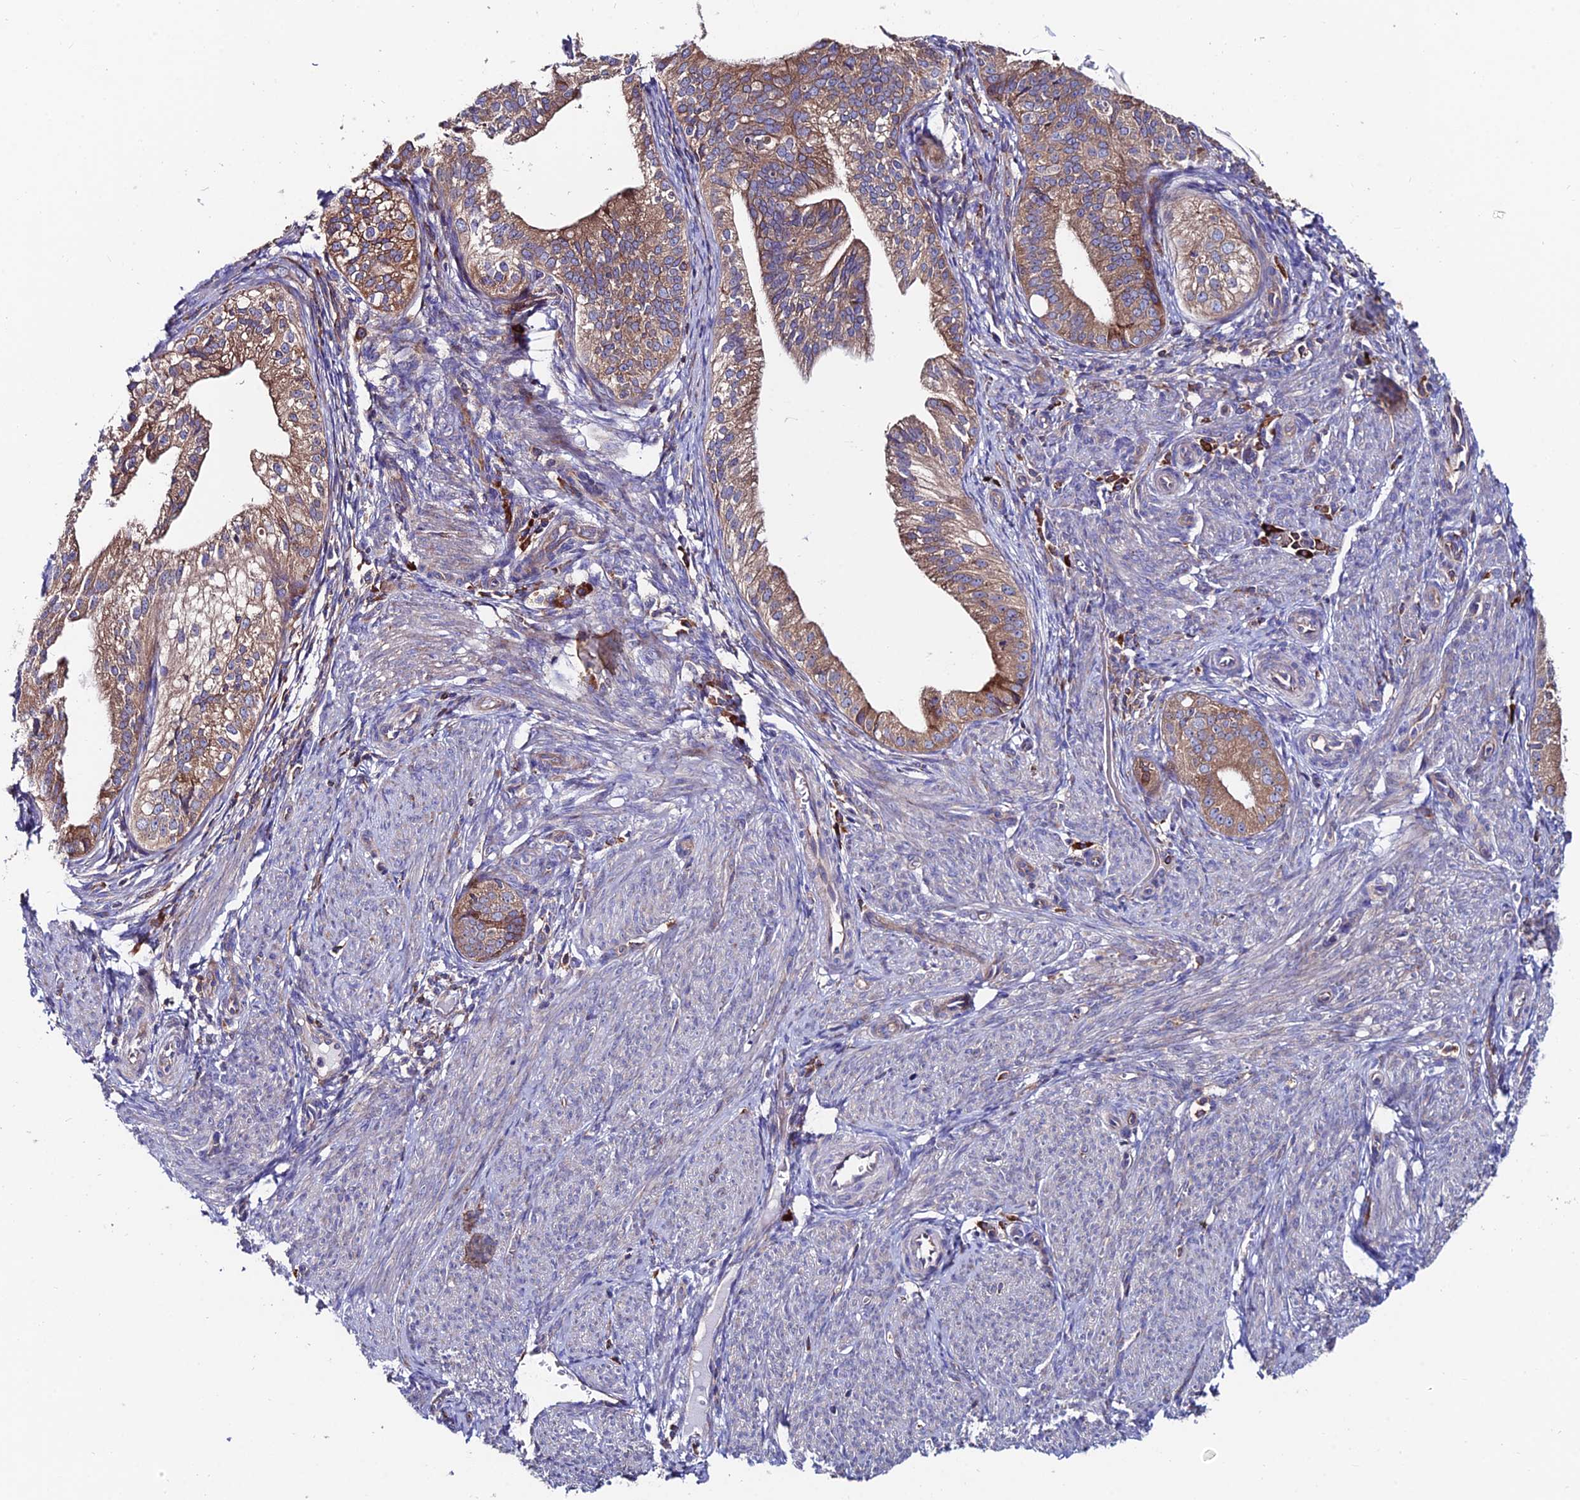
{"staining": {"intensity": "strong", "quantity": ">75%", "location": "cytoplasmic/membranous"}, "tissue": "endometrial cancer", "cell_type": "Tumor cells", "image_type": "cancer", "snomed": [{"axis": "morphology", "description": "Adenocarcinoma, NOS"}, {"axis": "topography", "description": "Endometrium"}], "caption": "Protein expression analysis of endometrial cancer displays strong cytoplasmic/membranous staining in approximately >75% of tumor cells.", "gene": "EIF3K", "patient": {"sex": "female", "age": 50}}